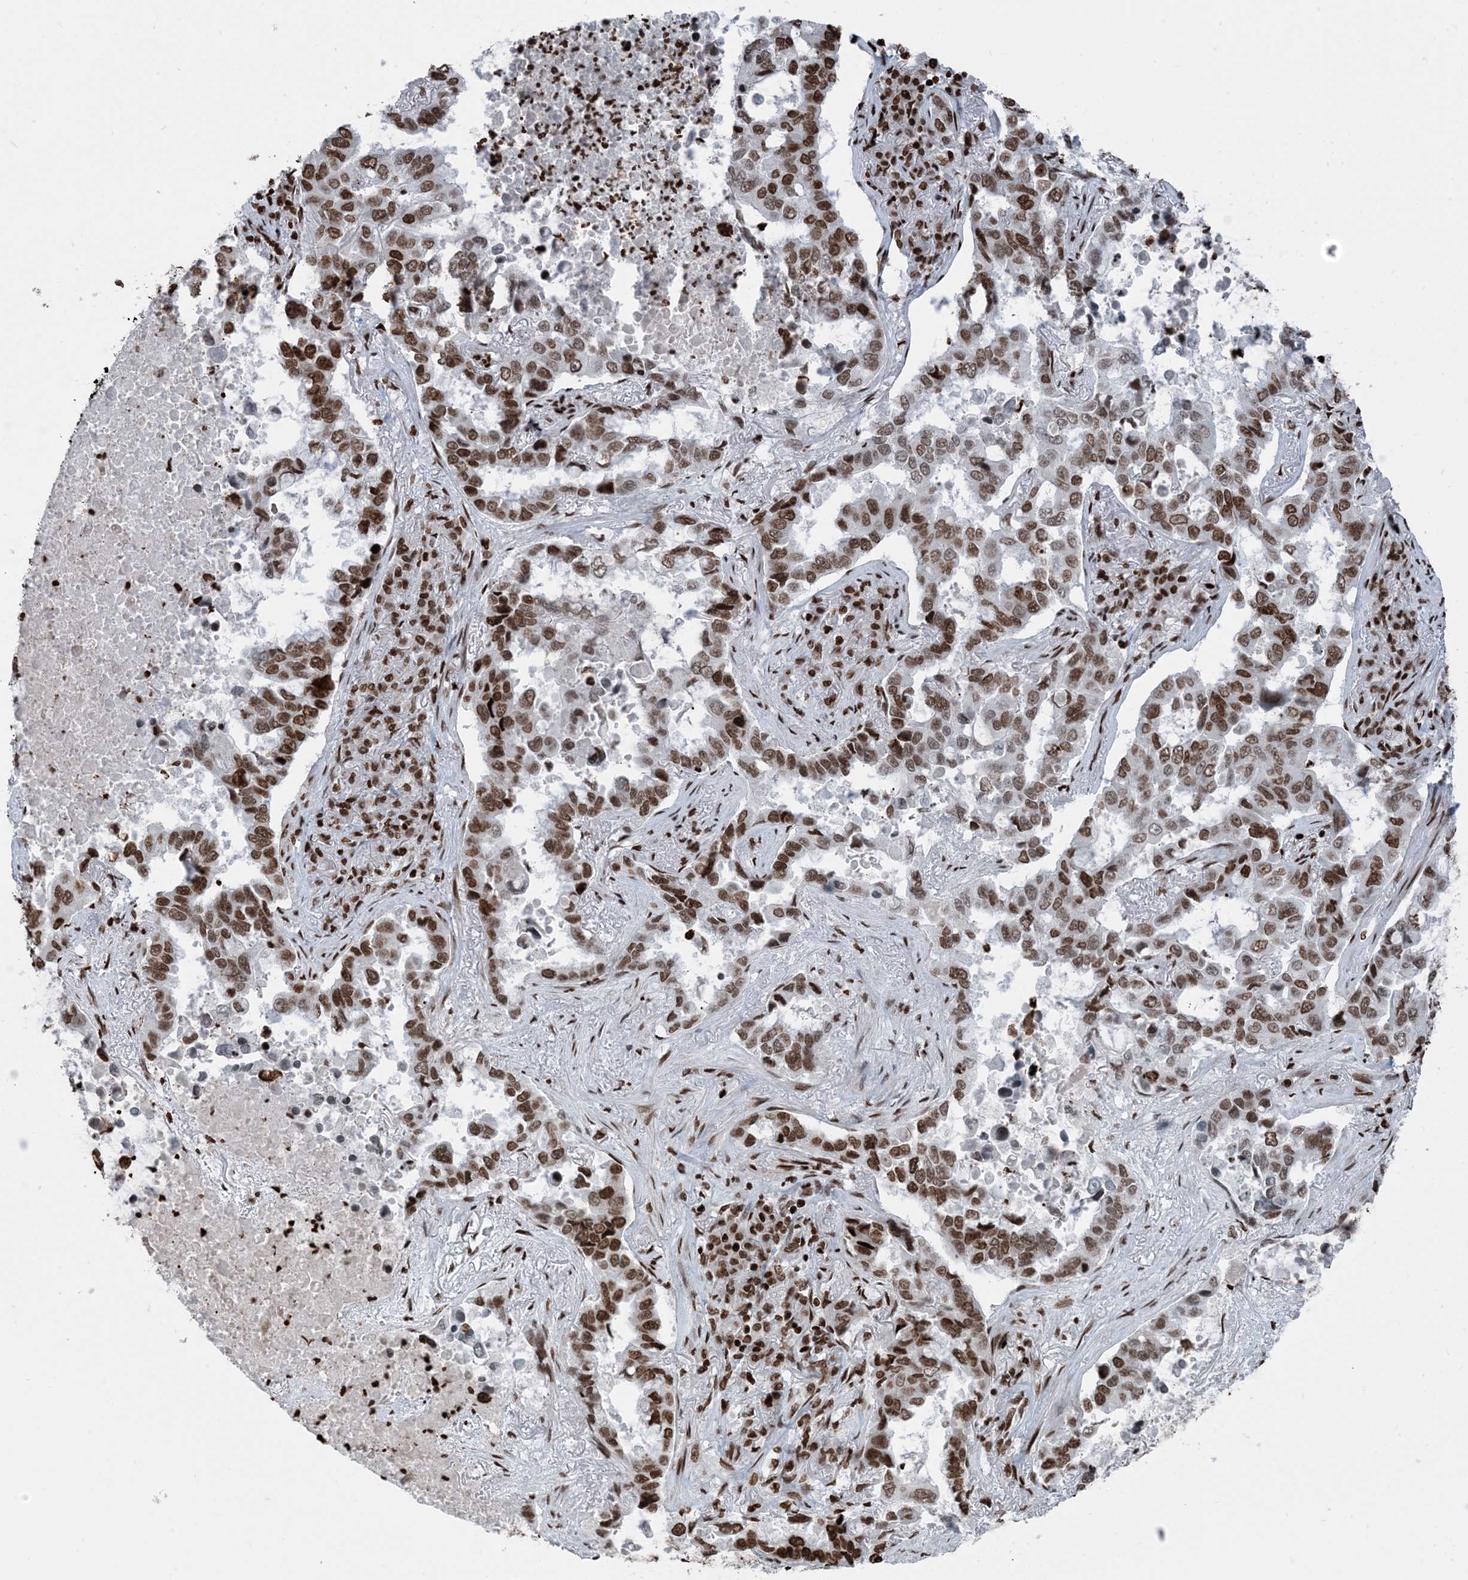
{"staining": {"intensity": "moderate", "quantity": ">75%", "location": "nuclear"}, "tissue": "lung cancer", "cell_type": "Tumor cells", "image_type": "cancer", "snomed": [{"axis": "morphology", "description": "Squamous cell carcinoma, NOS"}, {"axis": "topography", "description": "Lung"}], "caption": "Lung cancer tissue exhibits moderate nuclear expression in about >75% of tumor cells, visualized by immunohistochemistry. The staining was performed using DAB (3,3'-diaminobenzidine), with brown indicating positive protein expression. Nuclei are stained blue with hematoxylin.", "gene": "H3-3B", "patient": {"sex": "male", "age": 66}}